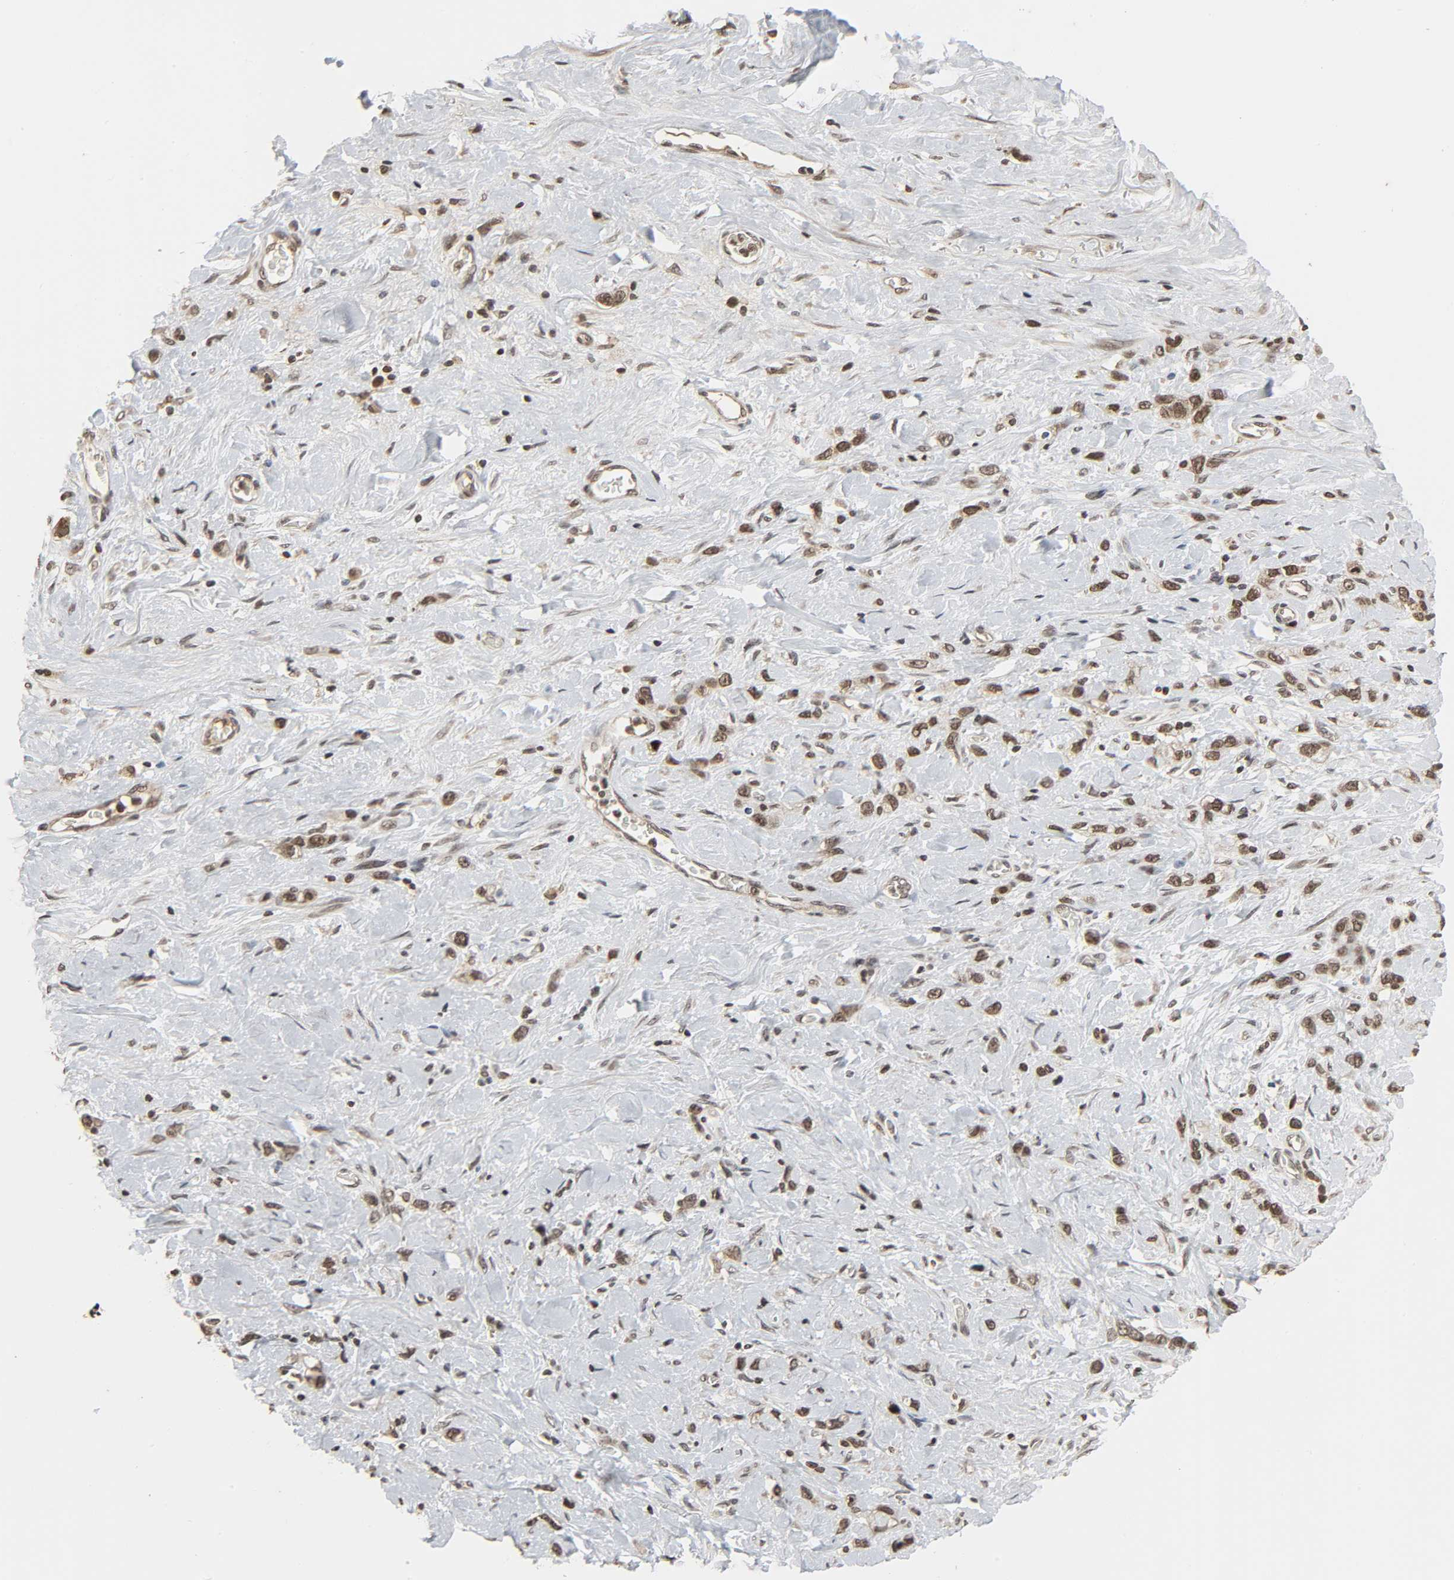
{"staining": {"intensity": "moderate", "quantity": ">75%", "location": "nuclear"}, "tissue": "stomach cancer", "cell_type": "Tumor cells", "image_type": "cancer", "snomed": [{"axis": "morphology", "description": "Normal tissue, NOS"}, {"axis": "morphology", "description": "Adenocarcinoma, NOS"}, {"axis": "morphology", "description": "Adenocarcinoma, High grade"}, {"axis": "topography", "description": "Stomach, upper"}, {"axis": "topography", "description": "Stomach"}], "caption": "About >75% of tumor cells in stomach cancer reveal moderate nuclear protein positivity as visualized by brown immunohistochemical staining.", "gene": "XRCC1", "patient": {"sex": "female", "age": 65}}